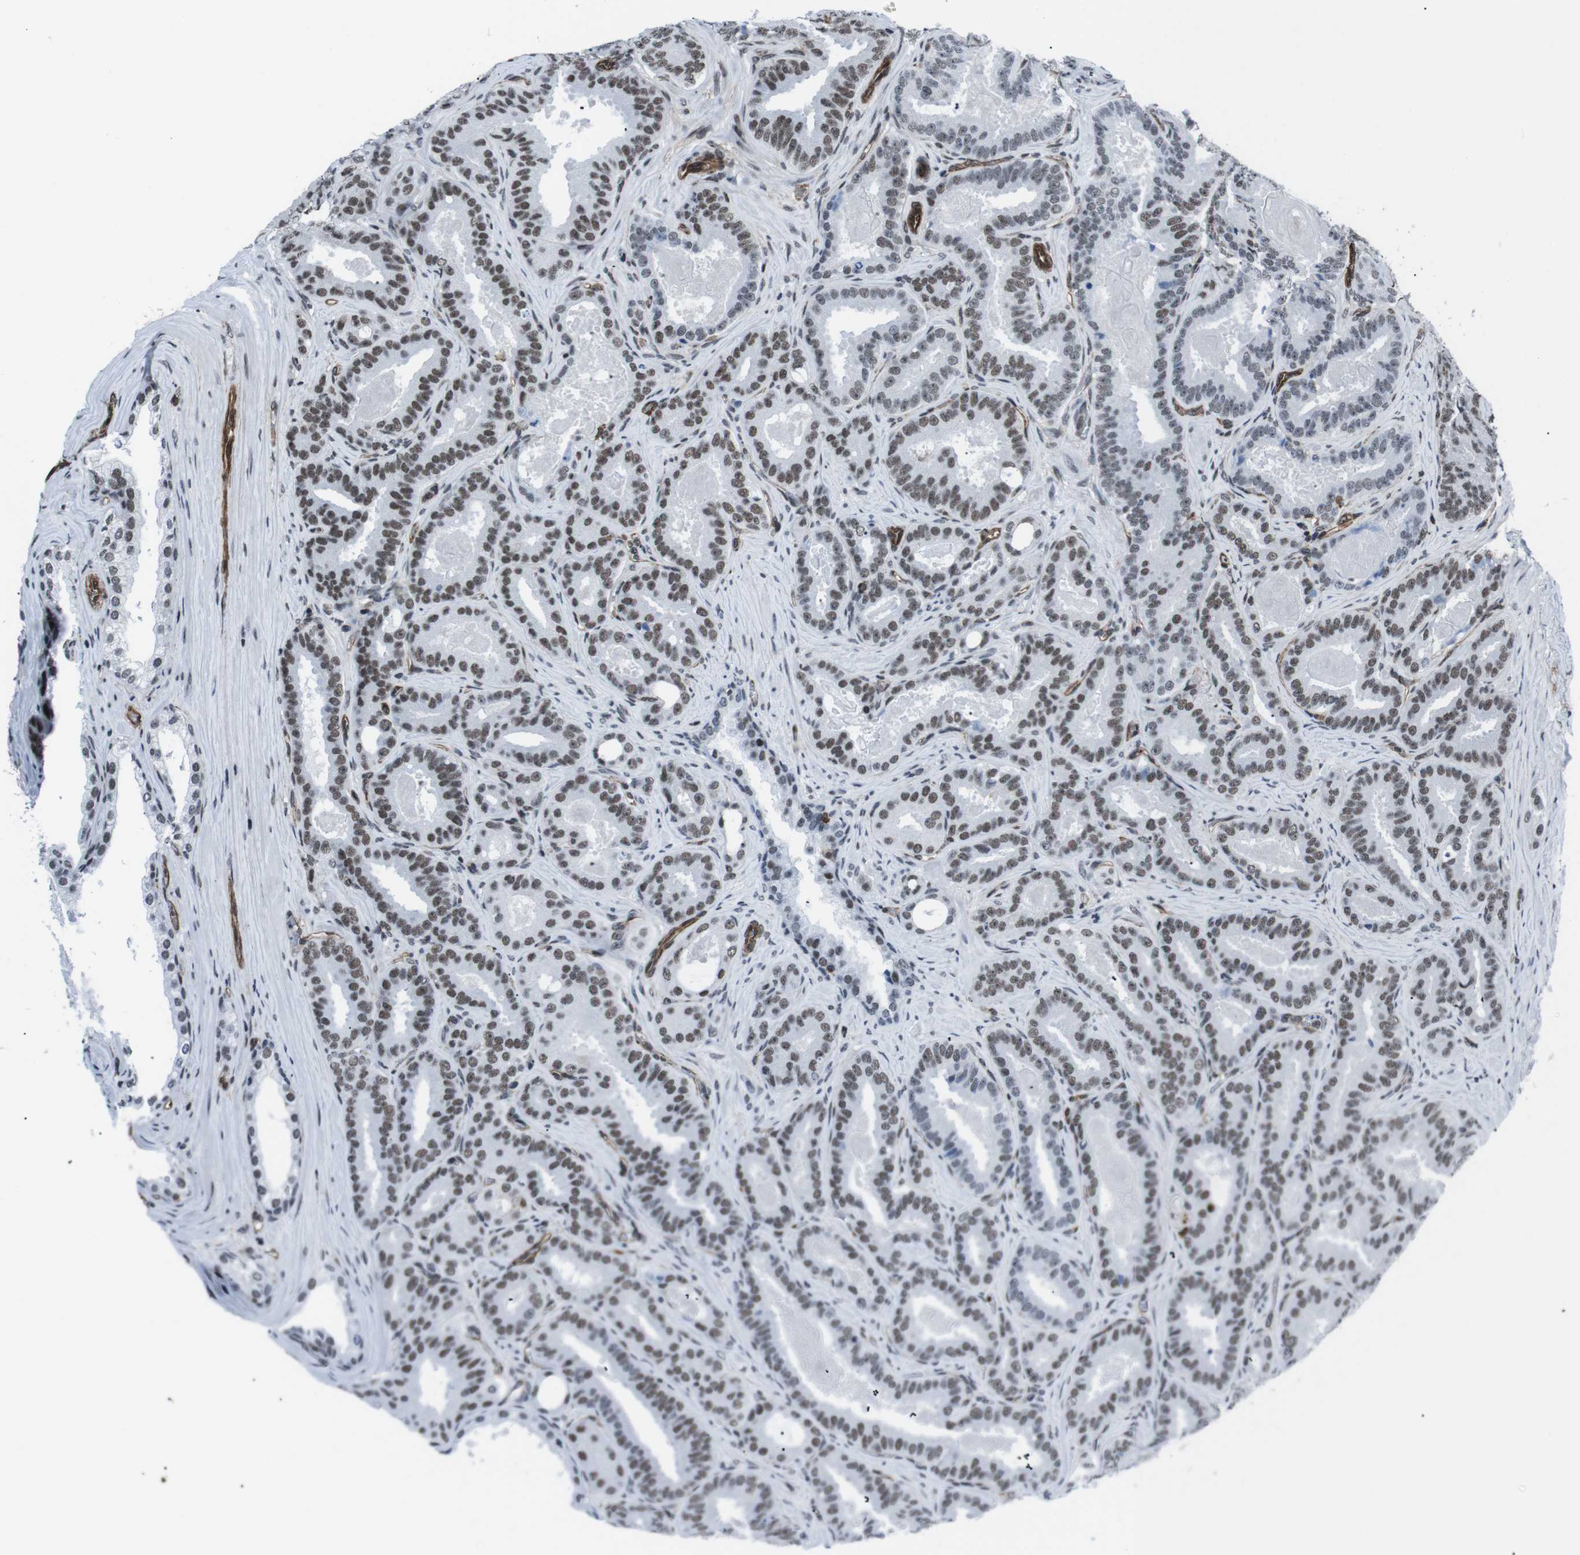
{"staining": {"intensity": "moderate", "quantity": ">75%", "location": "nuclear"}, "tissue": "prostate cancer", "cell_type": "Tumor cells", "image_type": "cancer", "snomed": [{"axis": "morphology", "description": "Adenocarcinoma, High grade"}, {"axis": "topography", "description": "Prostate"}], "caption": "Immunohistochemical staining of human prostate cancer reveals medium levels of moderate nuclear protein expression in approximately >75% of tumor cells.", "gene": "HNRNPU", "patient": {"sex": "male", "age": 60}}